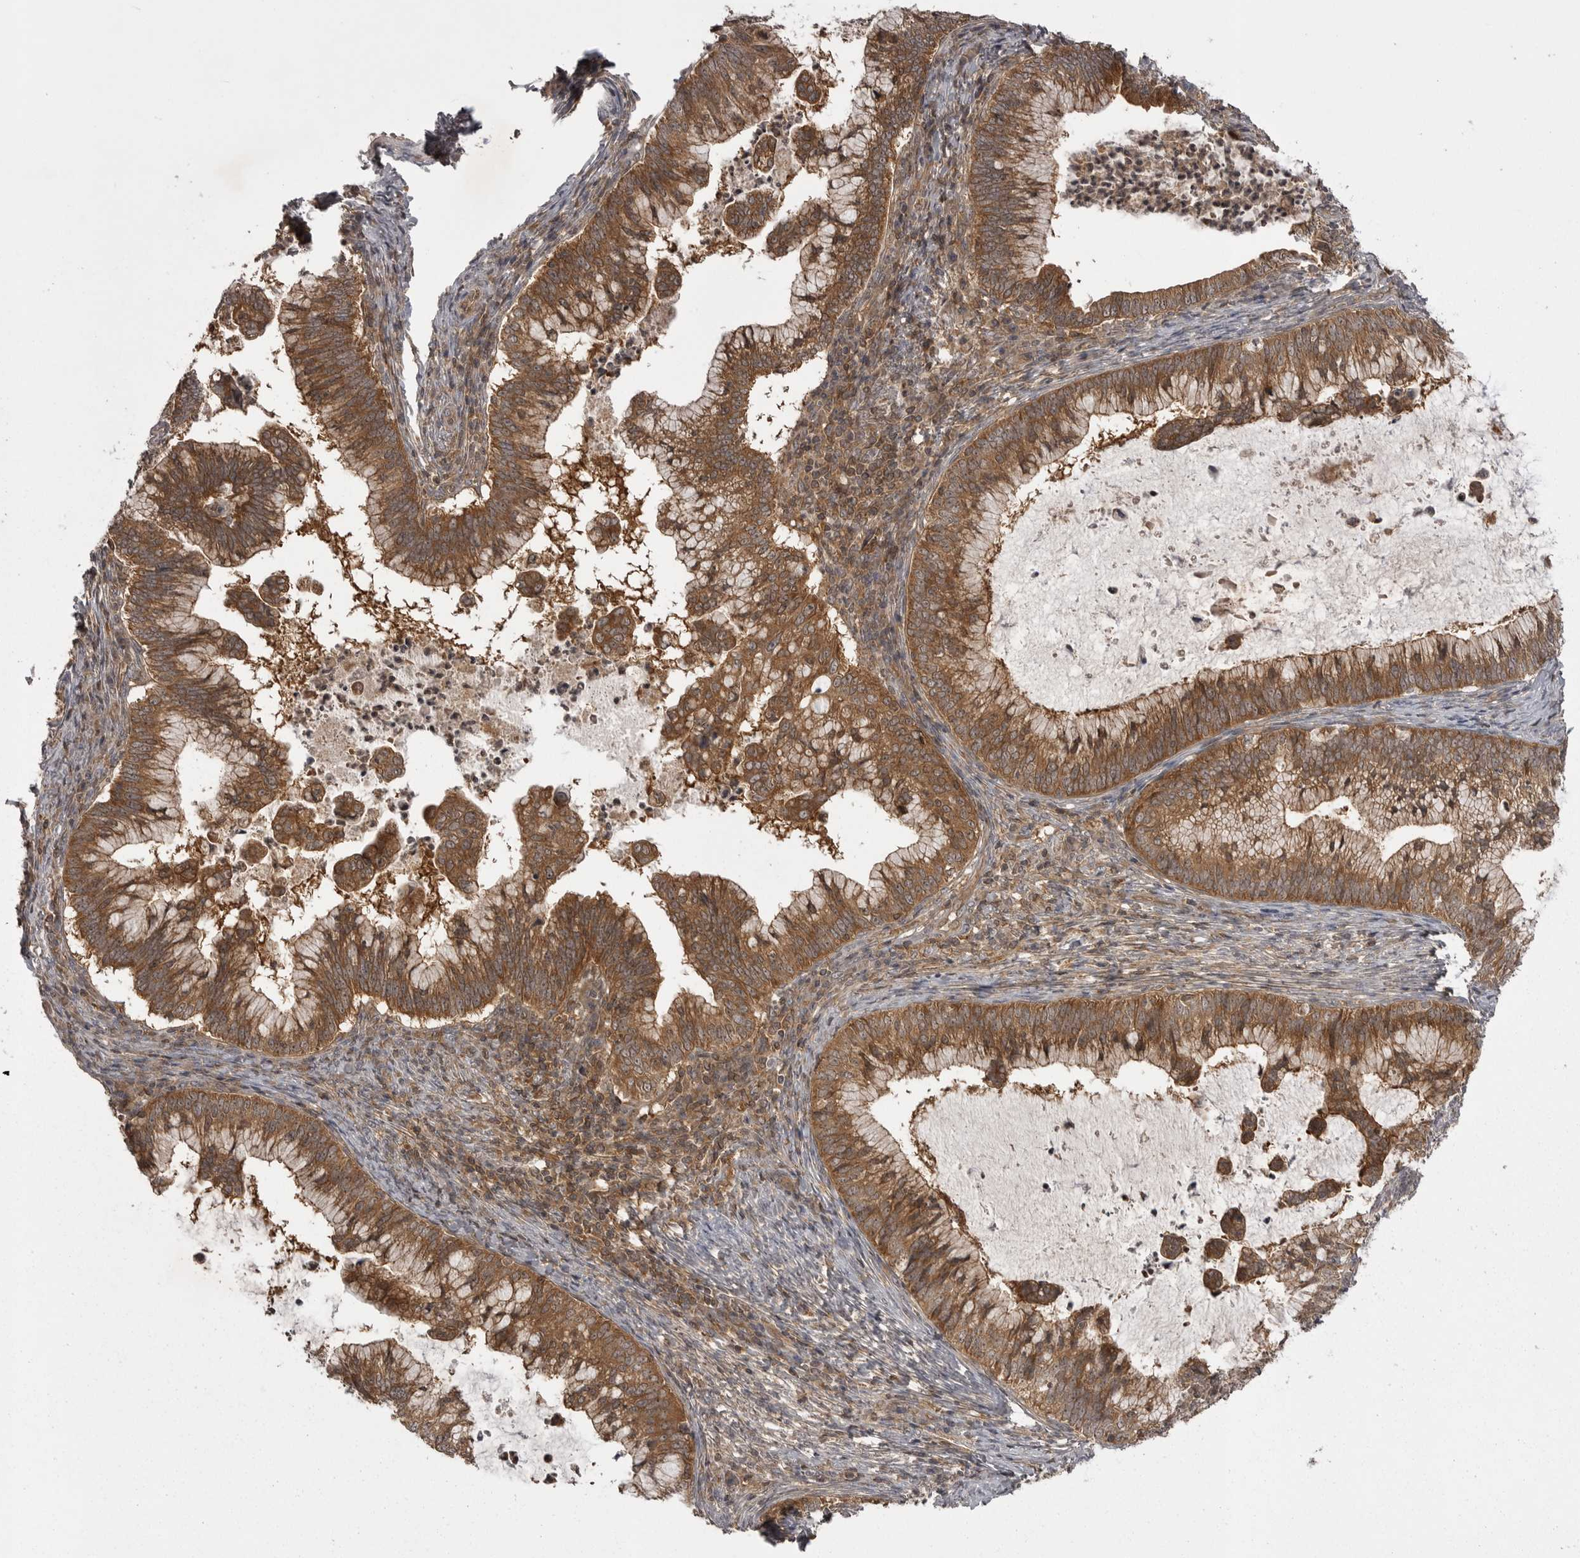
{"staining": {"intensity": "moderate", "quantity": ">75%", "location": "cytoplasmic/membranous"}, "tissue": "cervical cancer", "cell_type": "Tumor cells", "image_type": "cancer", "snomed": [{"axis": "morphology", "description": "Adenocarcinoma, NOS"}, {"axis": "topography", "description": "Cervix"}], "caption": "Immunohistochemistry of human adenocarcinoma (cervical) shows medium levels of moderate cytoplasmic/membranous staining in about >75% of tumor cells.", "gene": "STK24", "patient": {"sex": "female", "age": 36}}